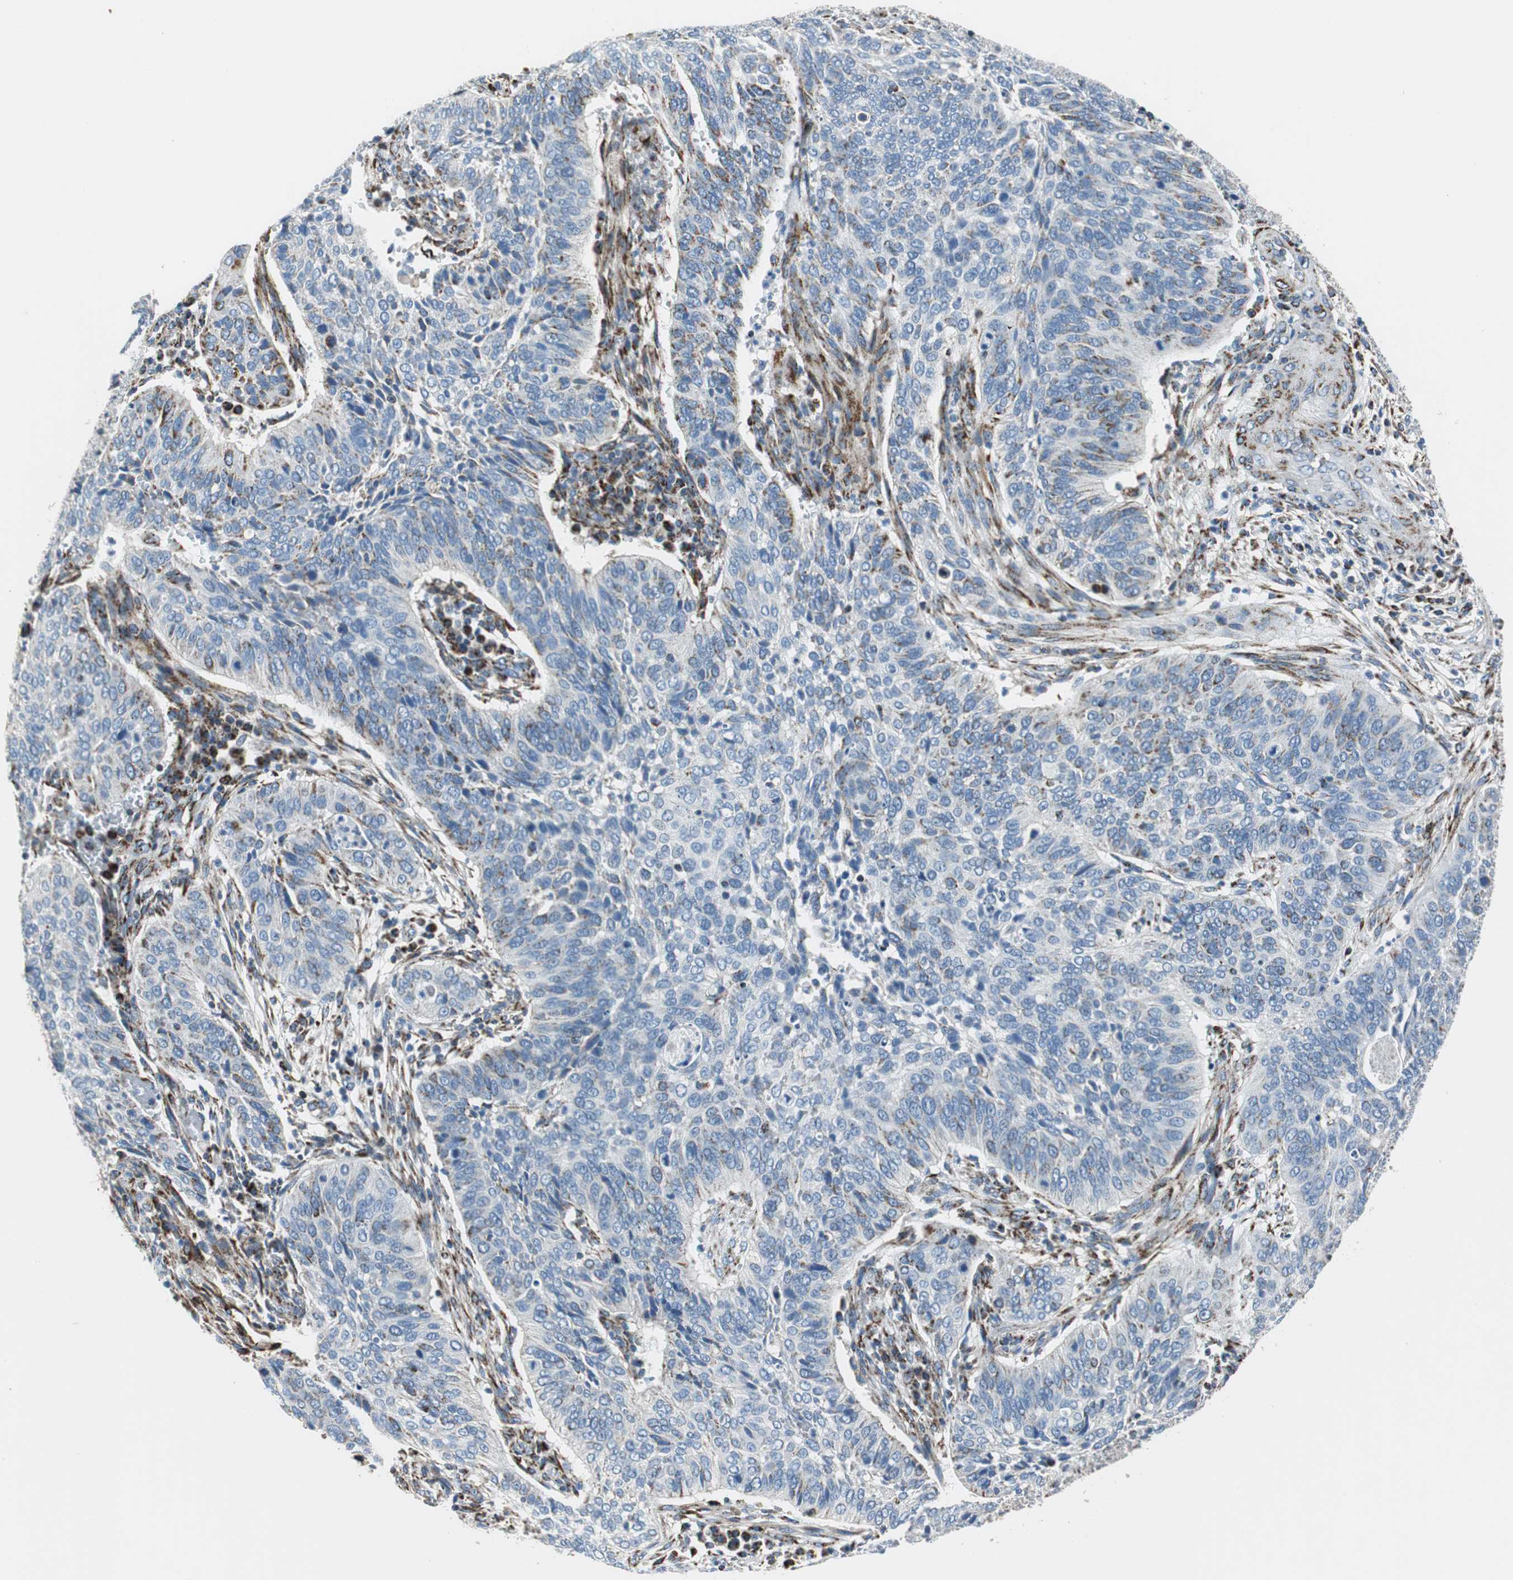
{"staining": {"intensity": "strong", "quantity": "<25%", "location": "cytoplasmic/membranous"}, "tissue": "cervical cancer", "cell_type": "Tumor cells", "image_type": "cancer", "snomed": [{"axis": "morphology", "description": "Squamous cell carcinoma, NOS"}, {"axis": "topography", "description": "Cervix"}], "caption": "High-power microscopy captured an immunohistochemistry (IHC) photomicrograph of squamous cell carcinoma (cervical), revealing strong cytoplasmic/membranous staining in approximately <25% of tumor cells. Immunohistochemistry (ihc) stains the protein in brown and the nuclei are stained blue.", "gene": "C1QTNF7", "patient": {"sex": "female", "age": 39}}